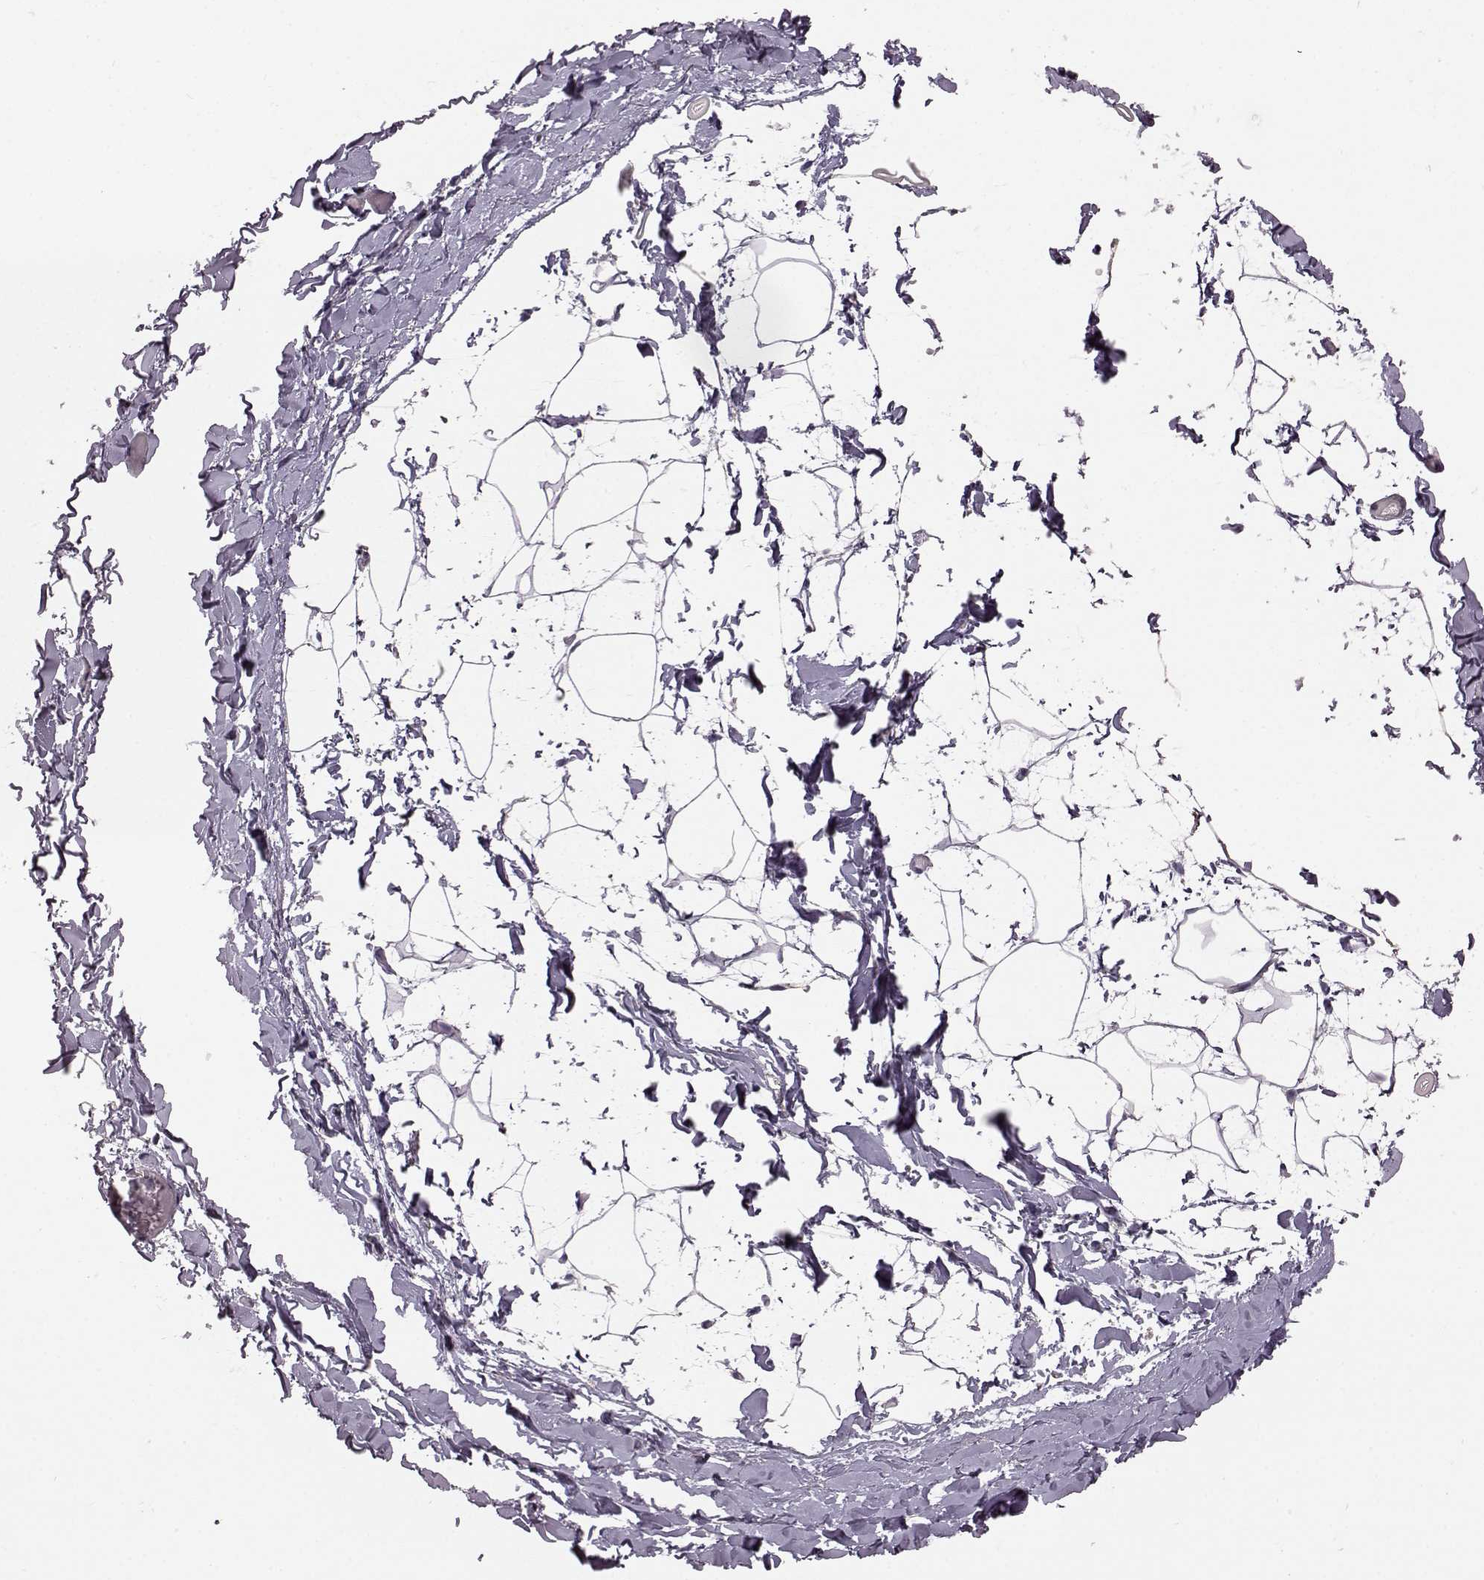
{"staining": {"intensity": "negative", "quantity": "none", "location": "none"}, "tissue": "adipose tissue", "cell_type": "Adipocytes", "image_type": "normal", "snomed": [{"axis": "morphology", "description": "Normal tissue, NOS"}, {"axis": "topography", "description": "Gallbladder"}, {"axis": "topography", "description": "Peripheral nerve tissue"}], "caption": "Immunohistochemistry photomicrograph of unremarkable adipose tissue stained for a protein (brown), which reveals no positivity in adipocytes.", "gene": "GRK1", "patient": {"sex": "female", "age": 45}}